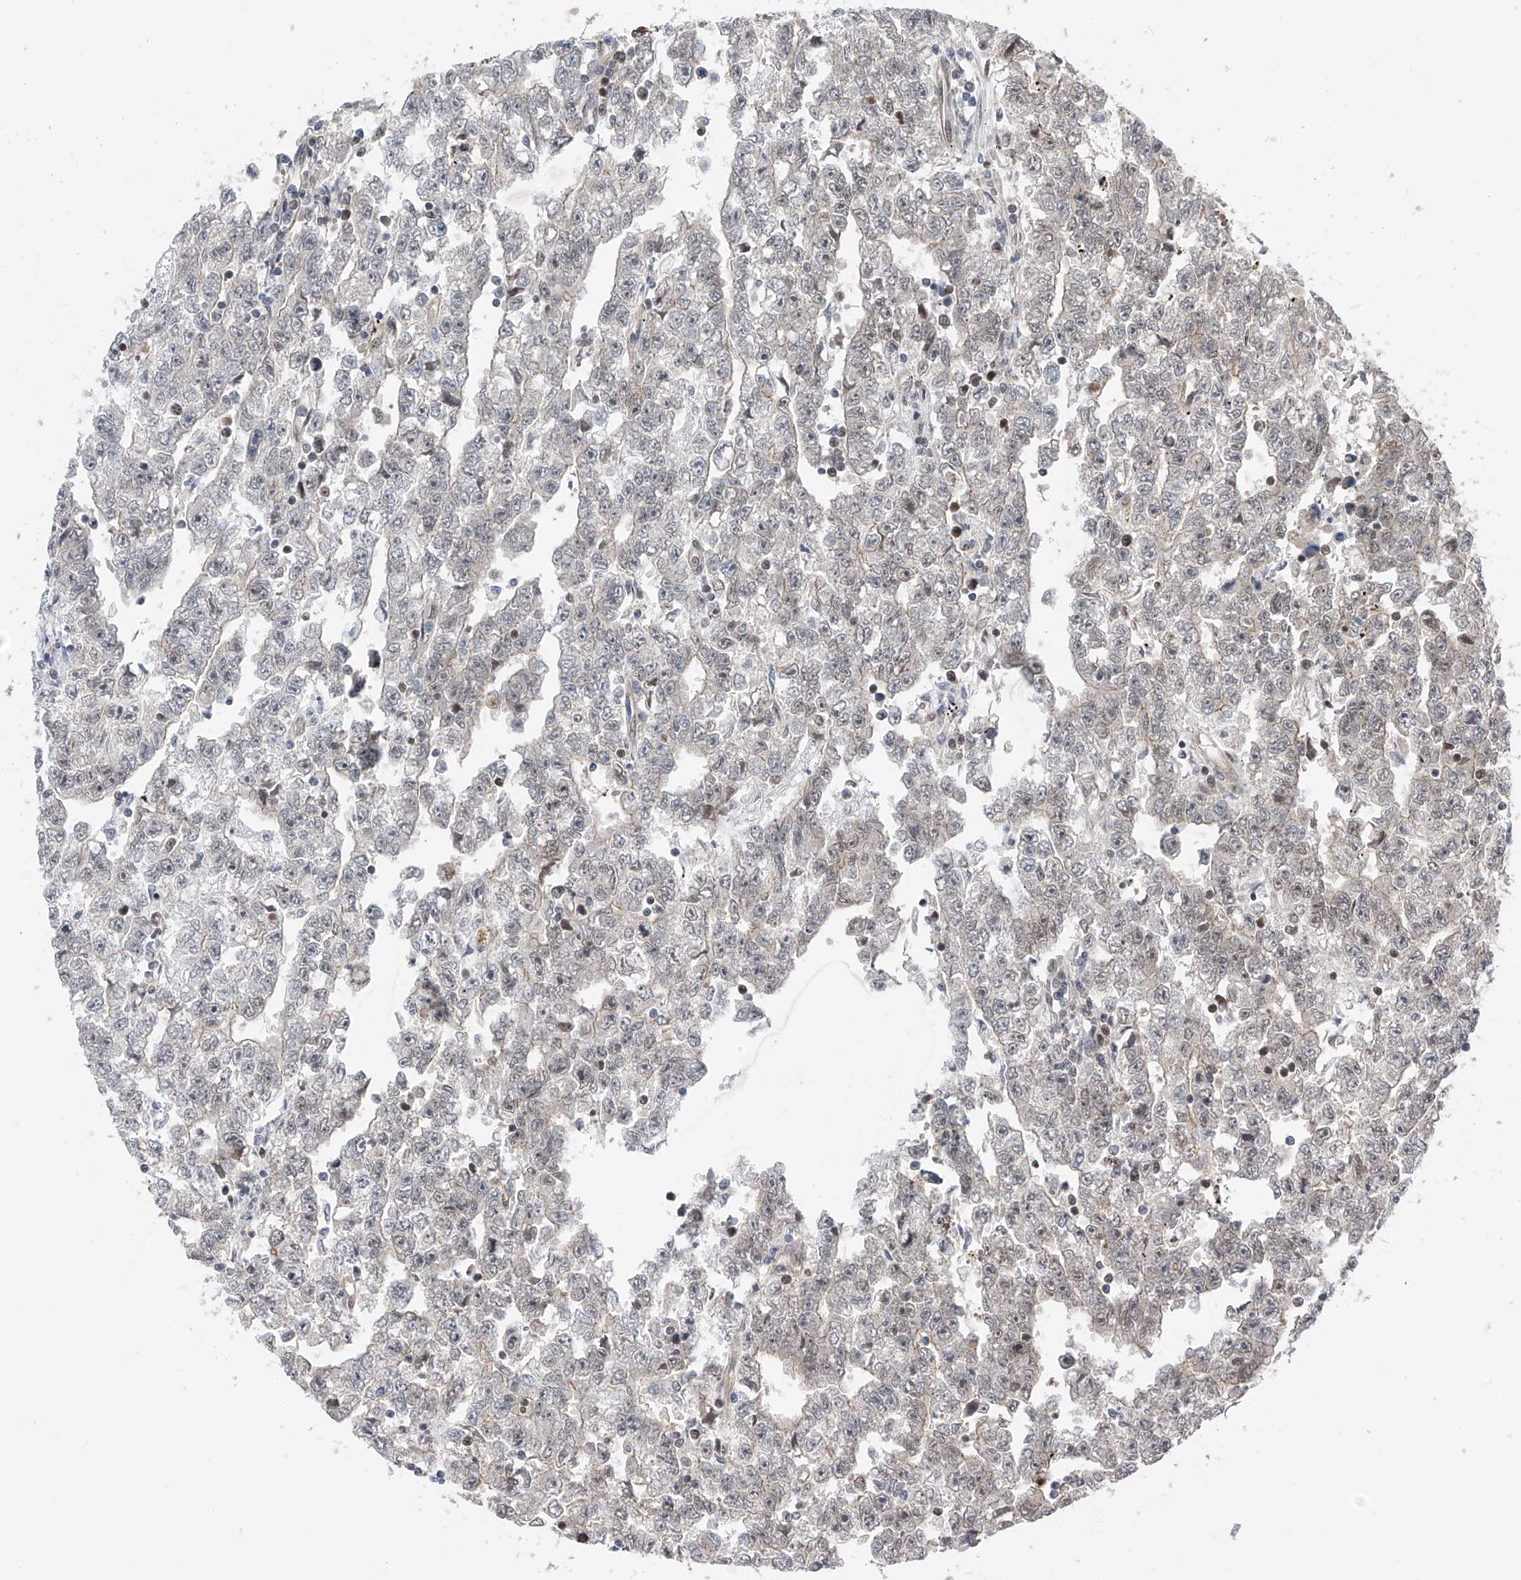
{"staining": {"intensity": "negative", "quantity": "none", "location": "none"}, "tissue": "testis cancer", "cell_type": "Tumor cells", "image_type": "cancer", "snomed": [{"axis": "morphology", "description": "Carcinoma, Embryonal, NOS"}, {"axis": "topography", "description": "Testis"}], "caption": "Immunohistochemistry (IHC) photomicrograph of testis cancer (embryonal carcinoma) stained for a protein (brown), which displays no positivity in tumor cells. Brightfield microscopy of immunohistochemistry (IHC) stained with DAB (brown) and hematoxylin (blue), captured at high magnification.", "gene": "DNAJC9", "patient": {"sex": "male", "age": 25}}